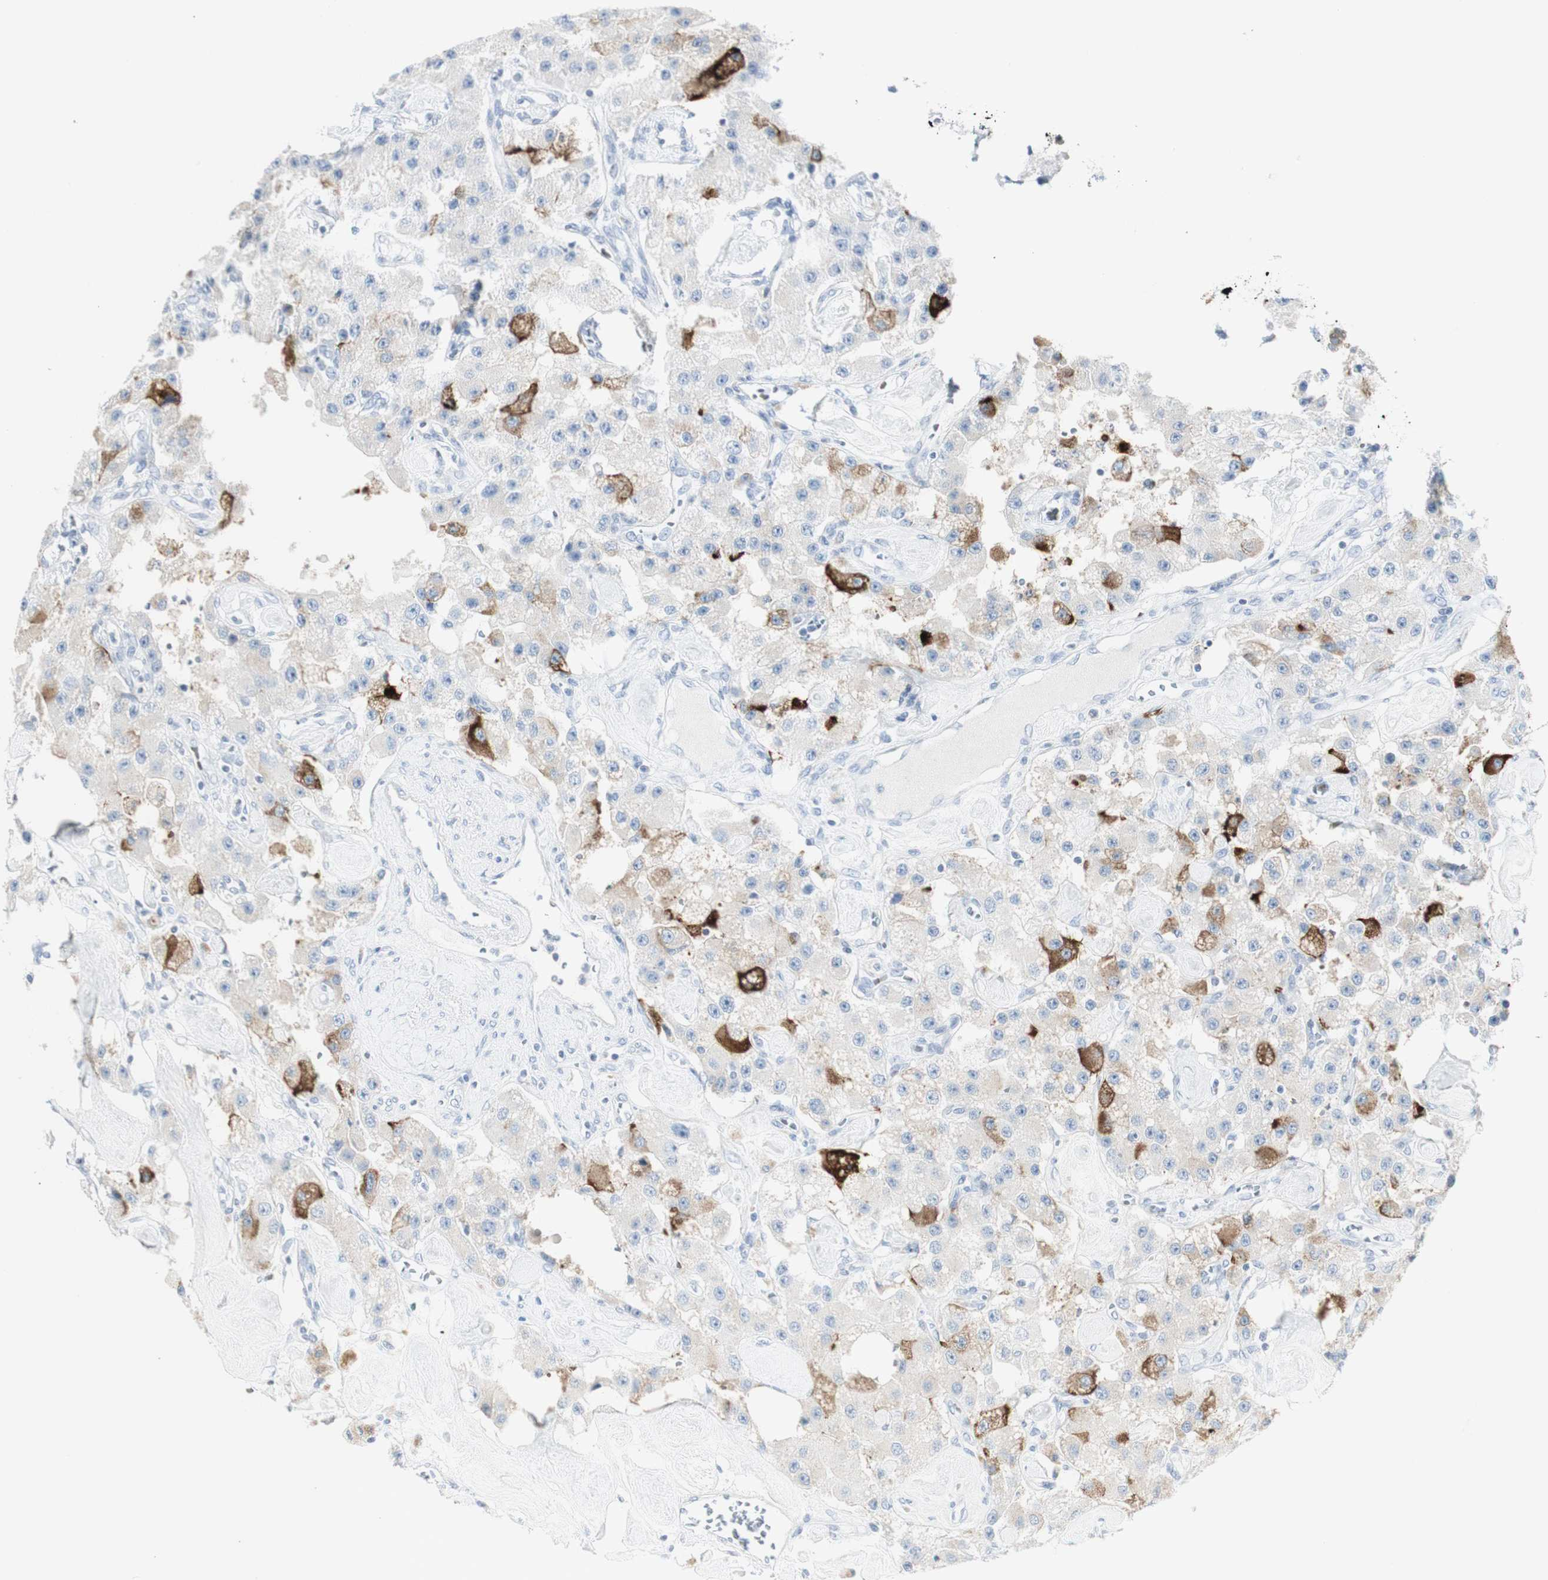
{"staining": {"intensity": "strong", "quantity": "<25%", "location": "cytoplasmic/membranous"}, "tissue": "carcinoid", "cell_type": "Tumor cells", "image_type": "cancer", "snomed": [{"axis": "morphology", "description": "Carcinoid, malignant, NOS"}, {"axis": "topography", "description": "Pancreas"}], "caption": "Approximately <25% of tumor cells in carcinoid demonstrate strong cytoplasmic/membranous protein positivity as visualized by brown immunohistochemical staining.", "gene": "MDK", "patient": {"sex": "male", "age": 41}}